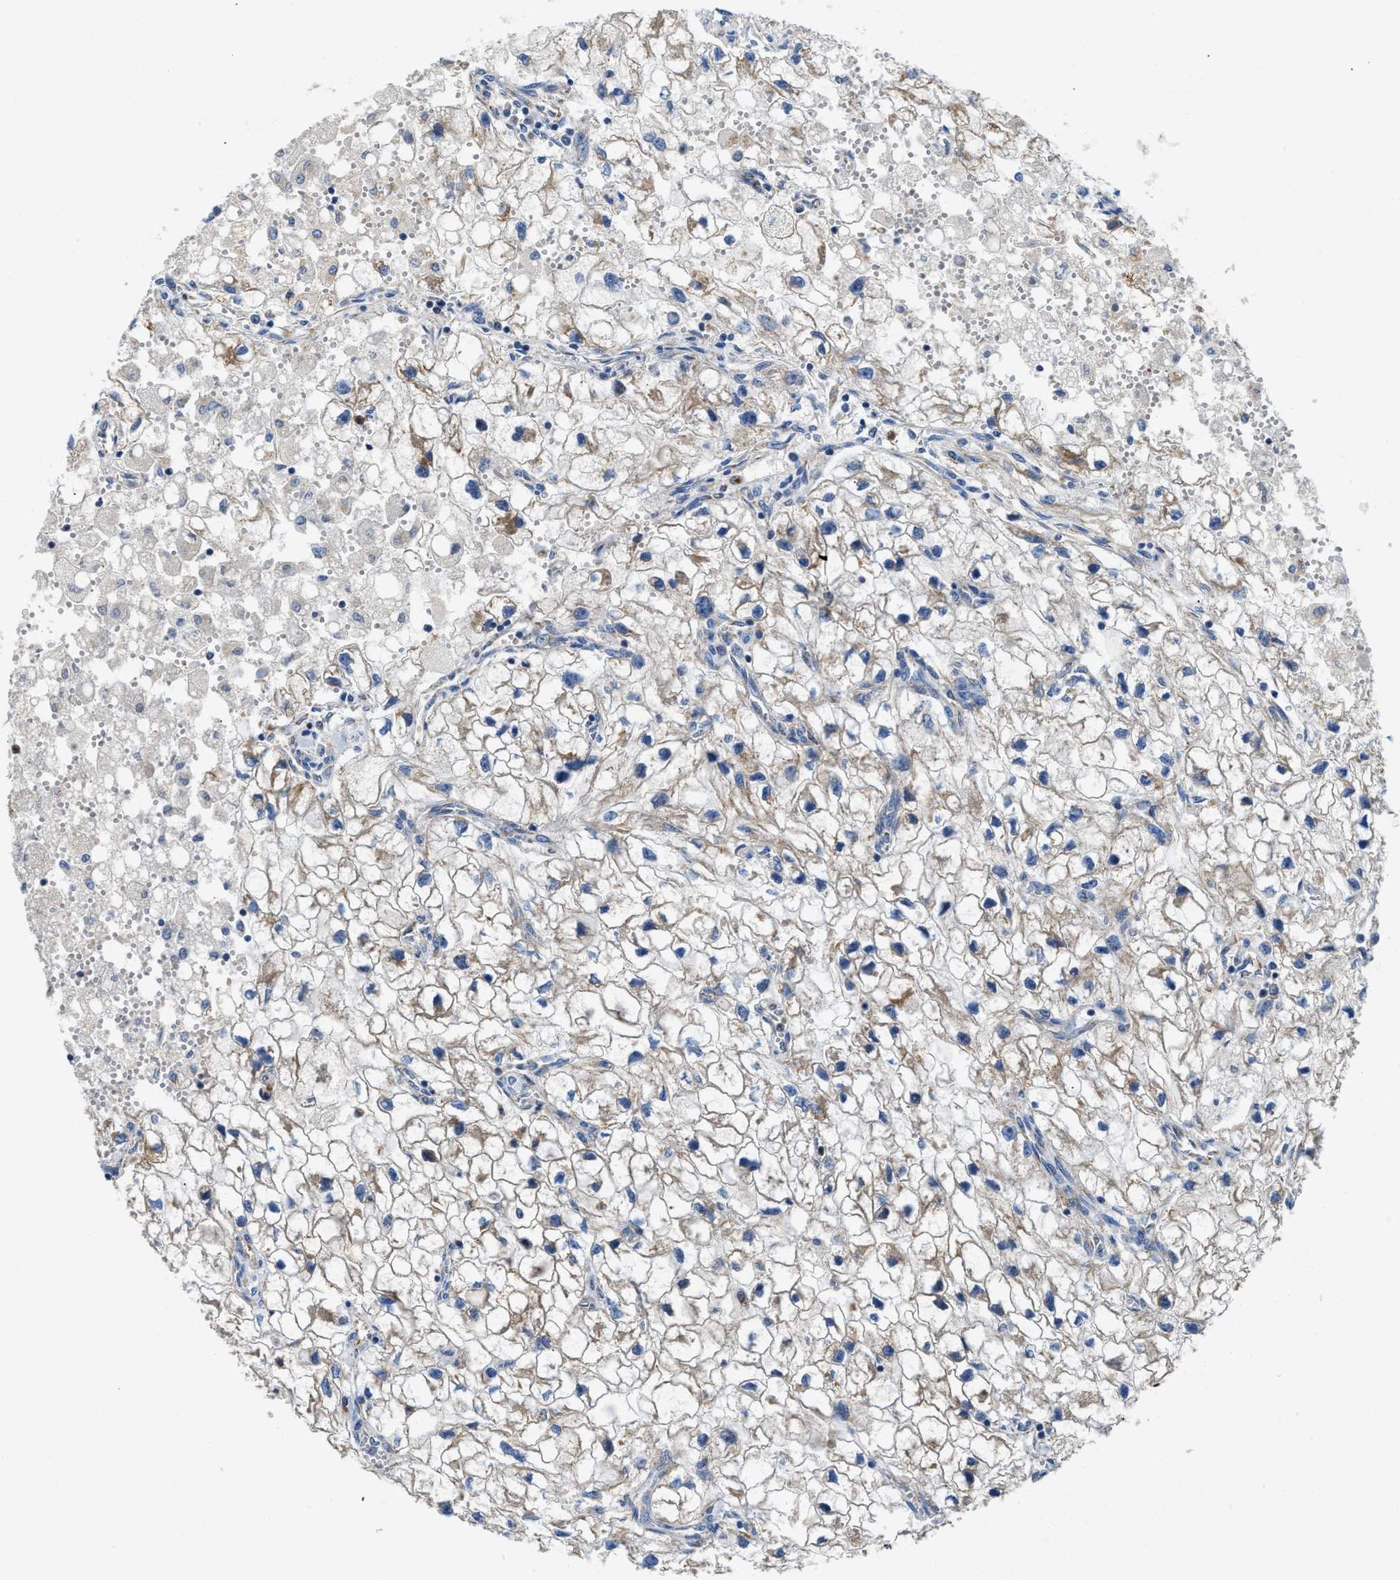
{"staining": {"intensity": "moderate", "quantity": "<25%", "location": "cytoplasmic/membranous"}, "tissue": "renal cancer", "cell_type": "Tumor cells", "image_type": "cancer", "snomed": [{"axis": "morphology", "description": "Adenocarcinoma, NOS"}, {"axis": "topography", "description": "Kidney"}], "caption": "This micrograph demonstrates immunohistochemistry staining of human renal cancer, with low moderate cytoplasmic/membranous positivity in about <25% of tumor cells.", "gene": "SLC25A13", "patient": {"sex": "female", "age": 70}}